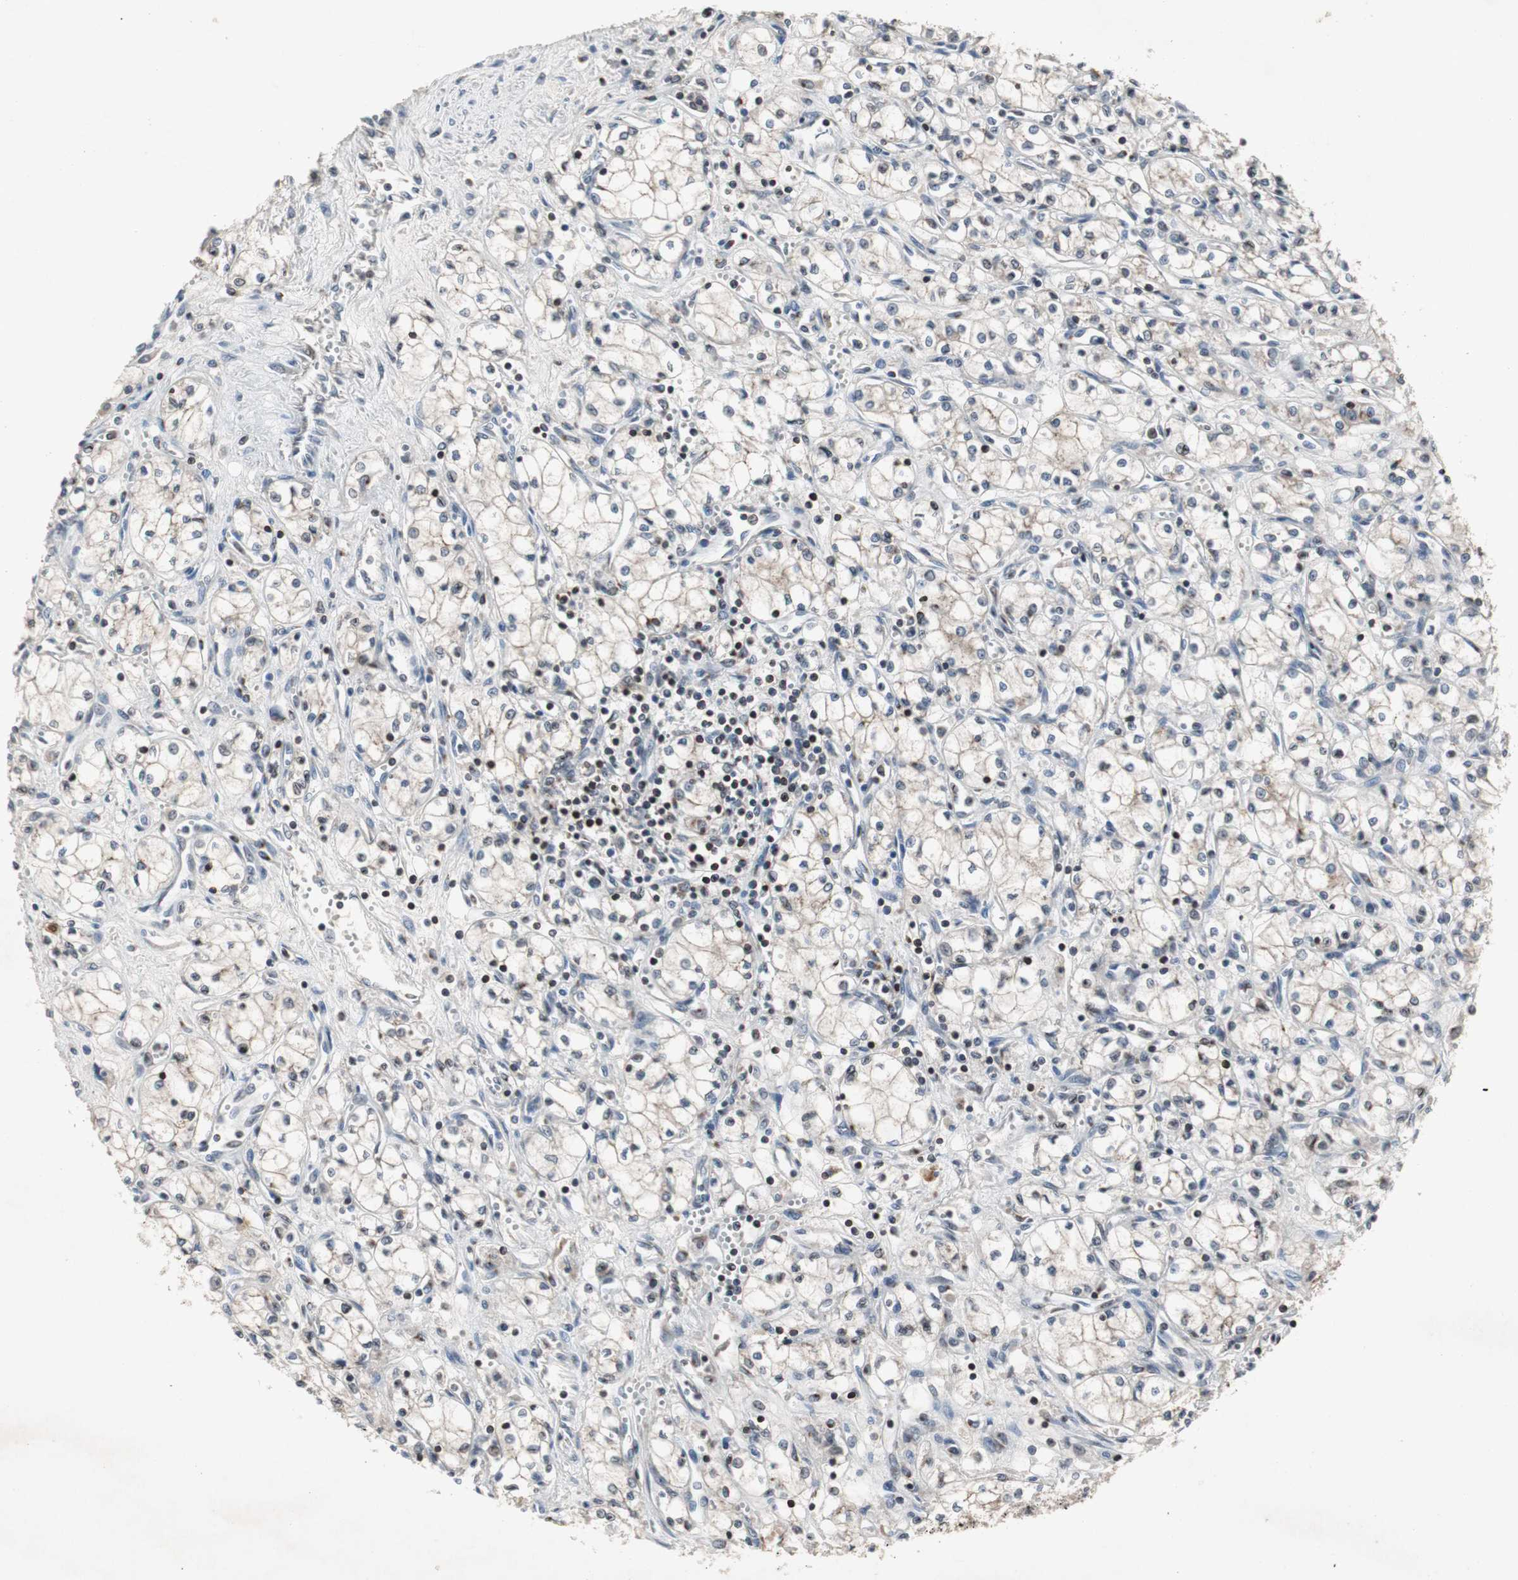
{"staining": {"intensity": "negative", "quantity": "none", "location": "none"}, "tissue": "renal cancer", "cell_type": "Tumor cells", "image_type": "cancer", "snomed": [{"axis": "morphology", "description": "Normal tissue, NOS"}, {"axis": "morphology", "description": "Adenocarcinoma, NOS"}, {"axis": "topography", "description": "Kidney"}], "caption": "Immunohistochemistry micrograph of renal adenocarcinoma stained for a protein (brown), which exhibits no expression in tumor cells.", "gene": "ZNF396", "patient": {"sex": "male", "age": 59}}